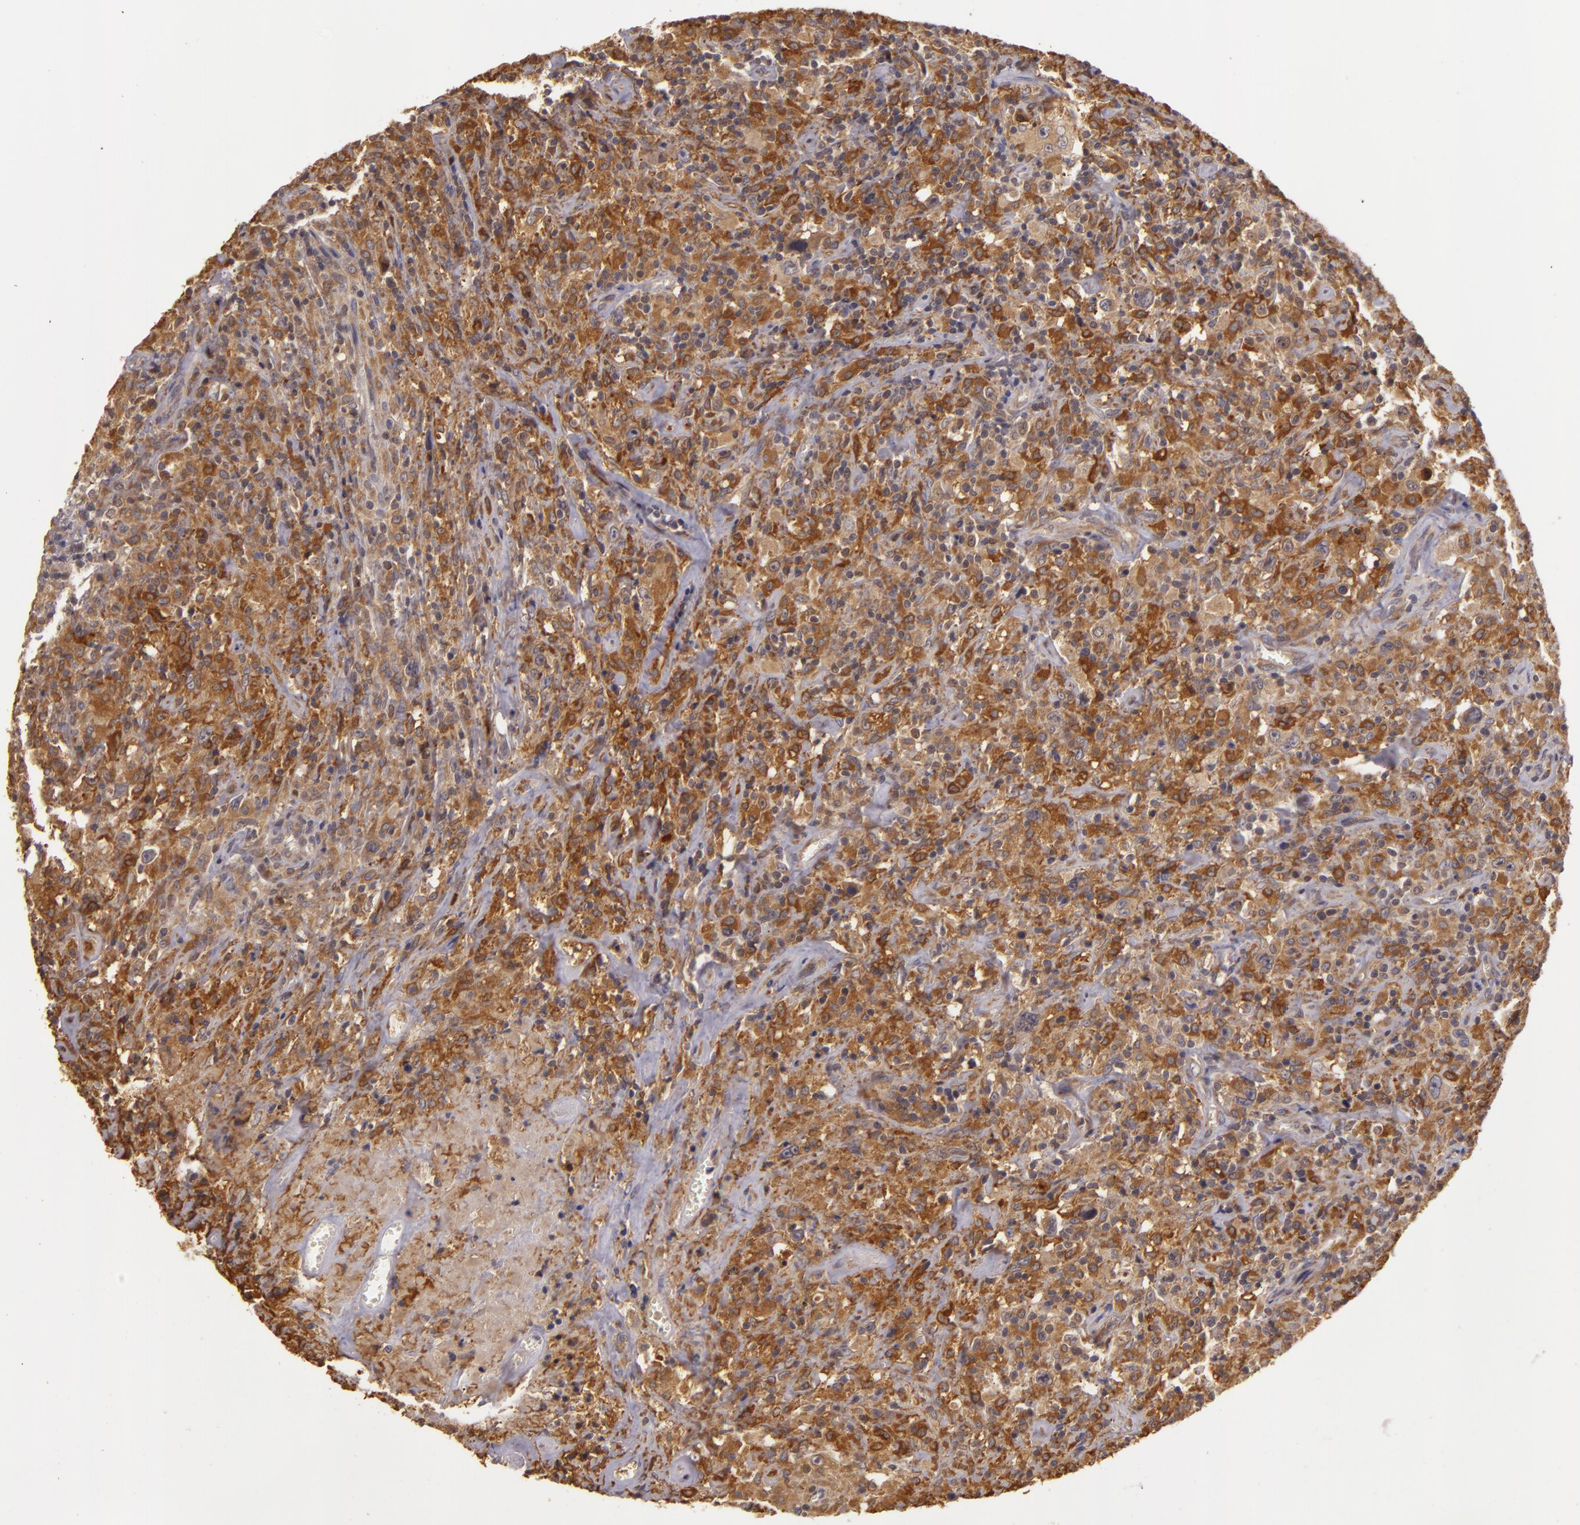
{"staining": {"intensity": "moderate", "quantity": "25%-75%", "location": "cytoplasmic/membranous"}, "tissue": "lymphoma", "cell_type": "Tumor cells", "image_type": "cancer", "snomed": [{"axis": "morphology", "description": "Hodgkin's disease, NOS"}, {"axis": "topography", "description": "Lymph node"}], "caption": "A medium amount of moderate cytoplasmic/membranous positivity is seen in approximately 25%-75% of tumor cells in lymphoma tissue. Using DAB (brown) and hematoxylin (blue) stains, captured at high magnification using brightfield microscopy.", "gene": "PPP1R3F", "patient": {"sex": "male", "age": 46}}